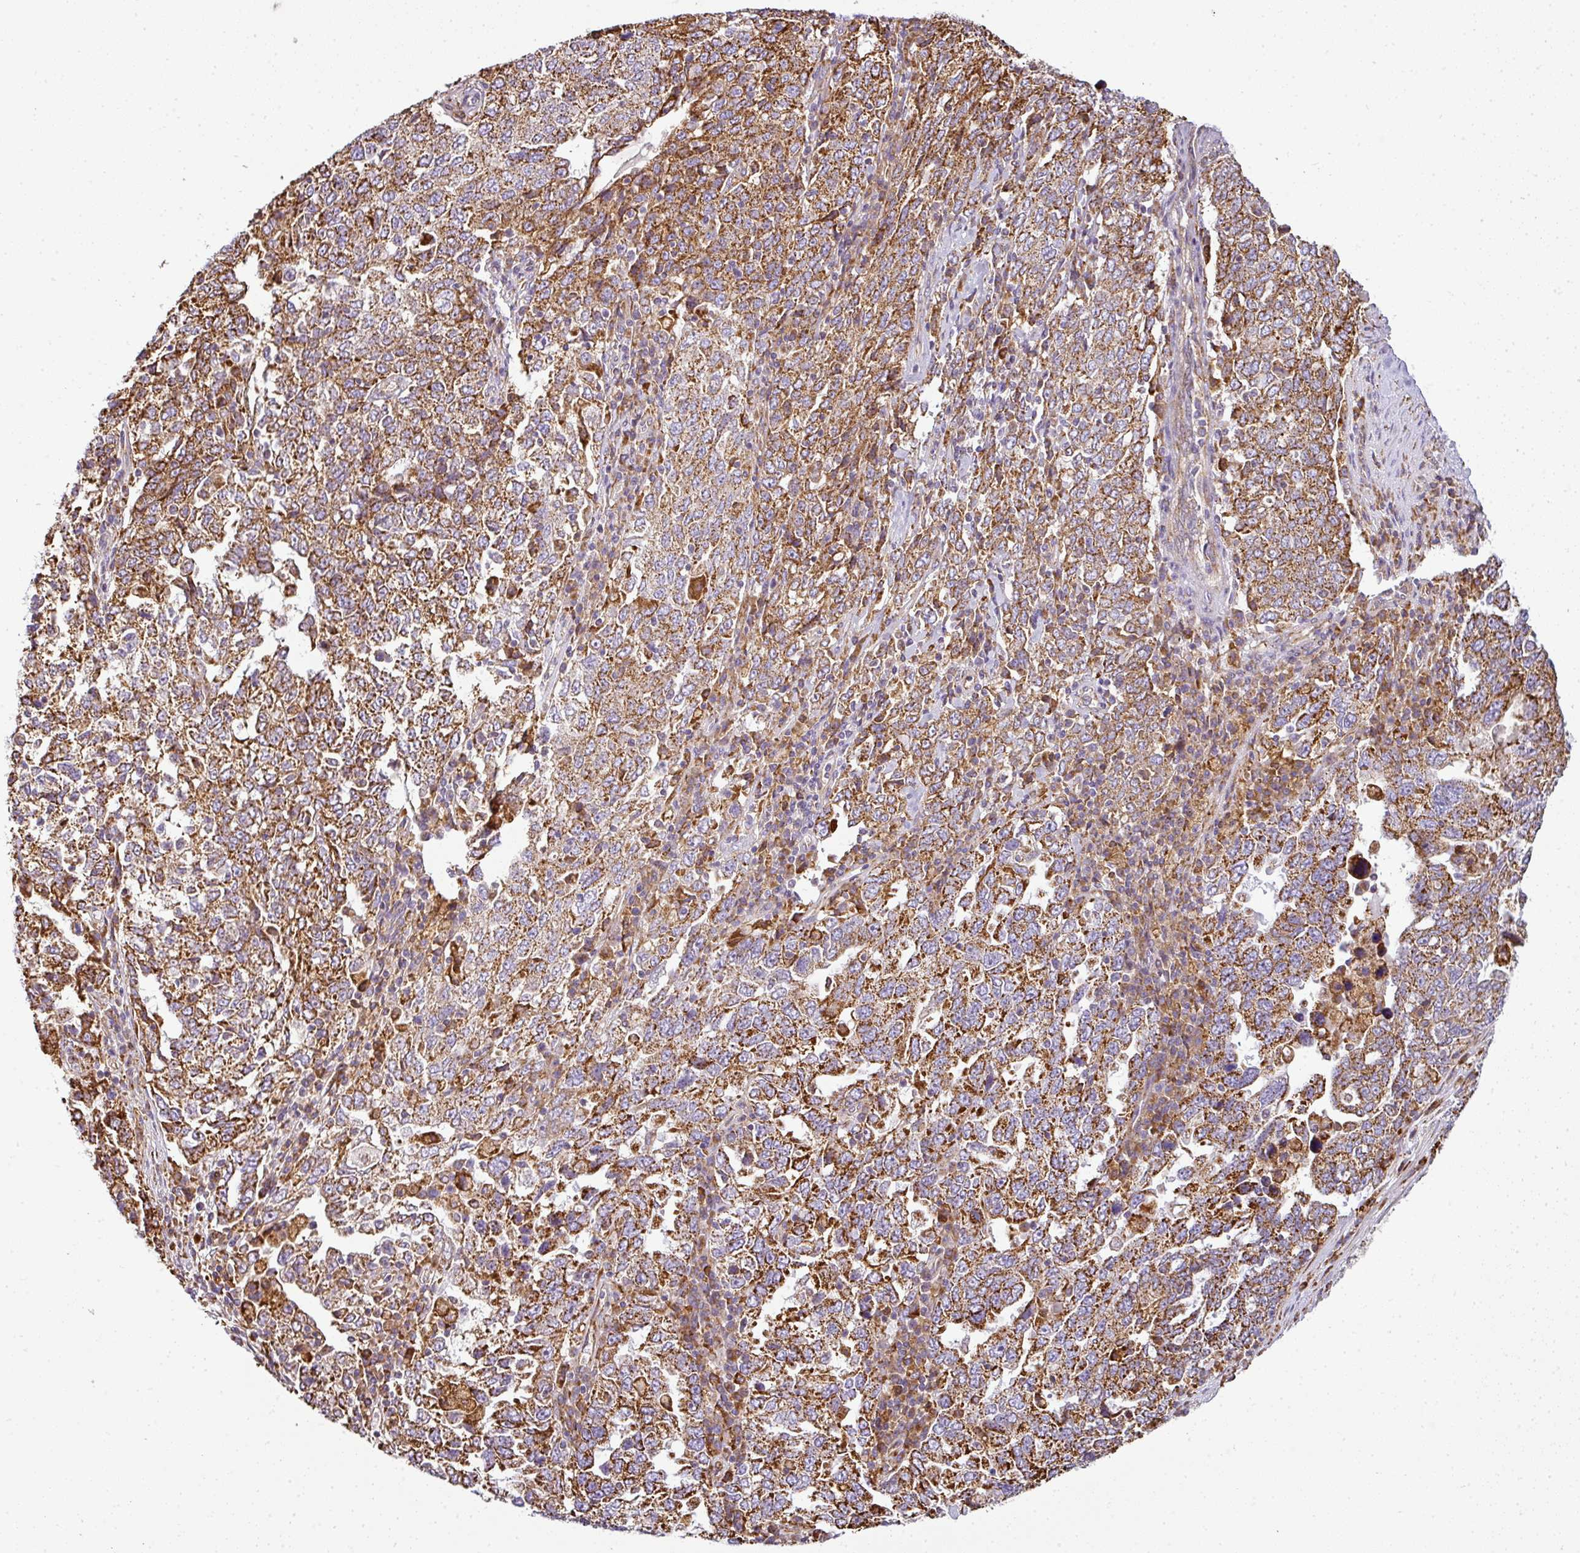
{"staining": {"intensity": "strong", "quantity": "25%-75%", "location": "cytoplasmic/membranous"}, "tissue": "ovarian cancer", "cell_type": "Tumor cells", "image_type": "cancer", "snomed": [{"axis": "morphology", "description": "Carcinoma, endometroid"}, {"axis": "topography", "description": "Ovary"}], "caption": "Immunohistochemical staining of human ovarian cancer demonstrates high levels of strong cytoplasmic/membranous protein expression in about 25%-75% of tumor cells.", "gene": "ANKRD18A", "patient": {"sex": "female", "age": 62}}